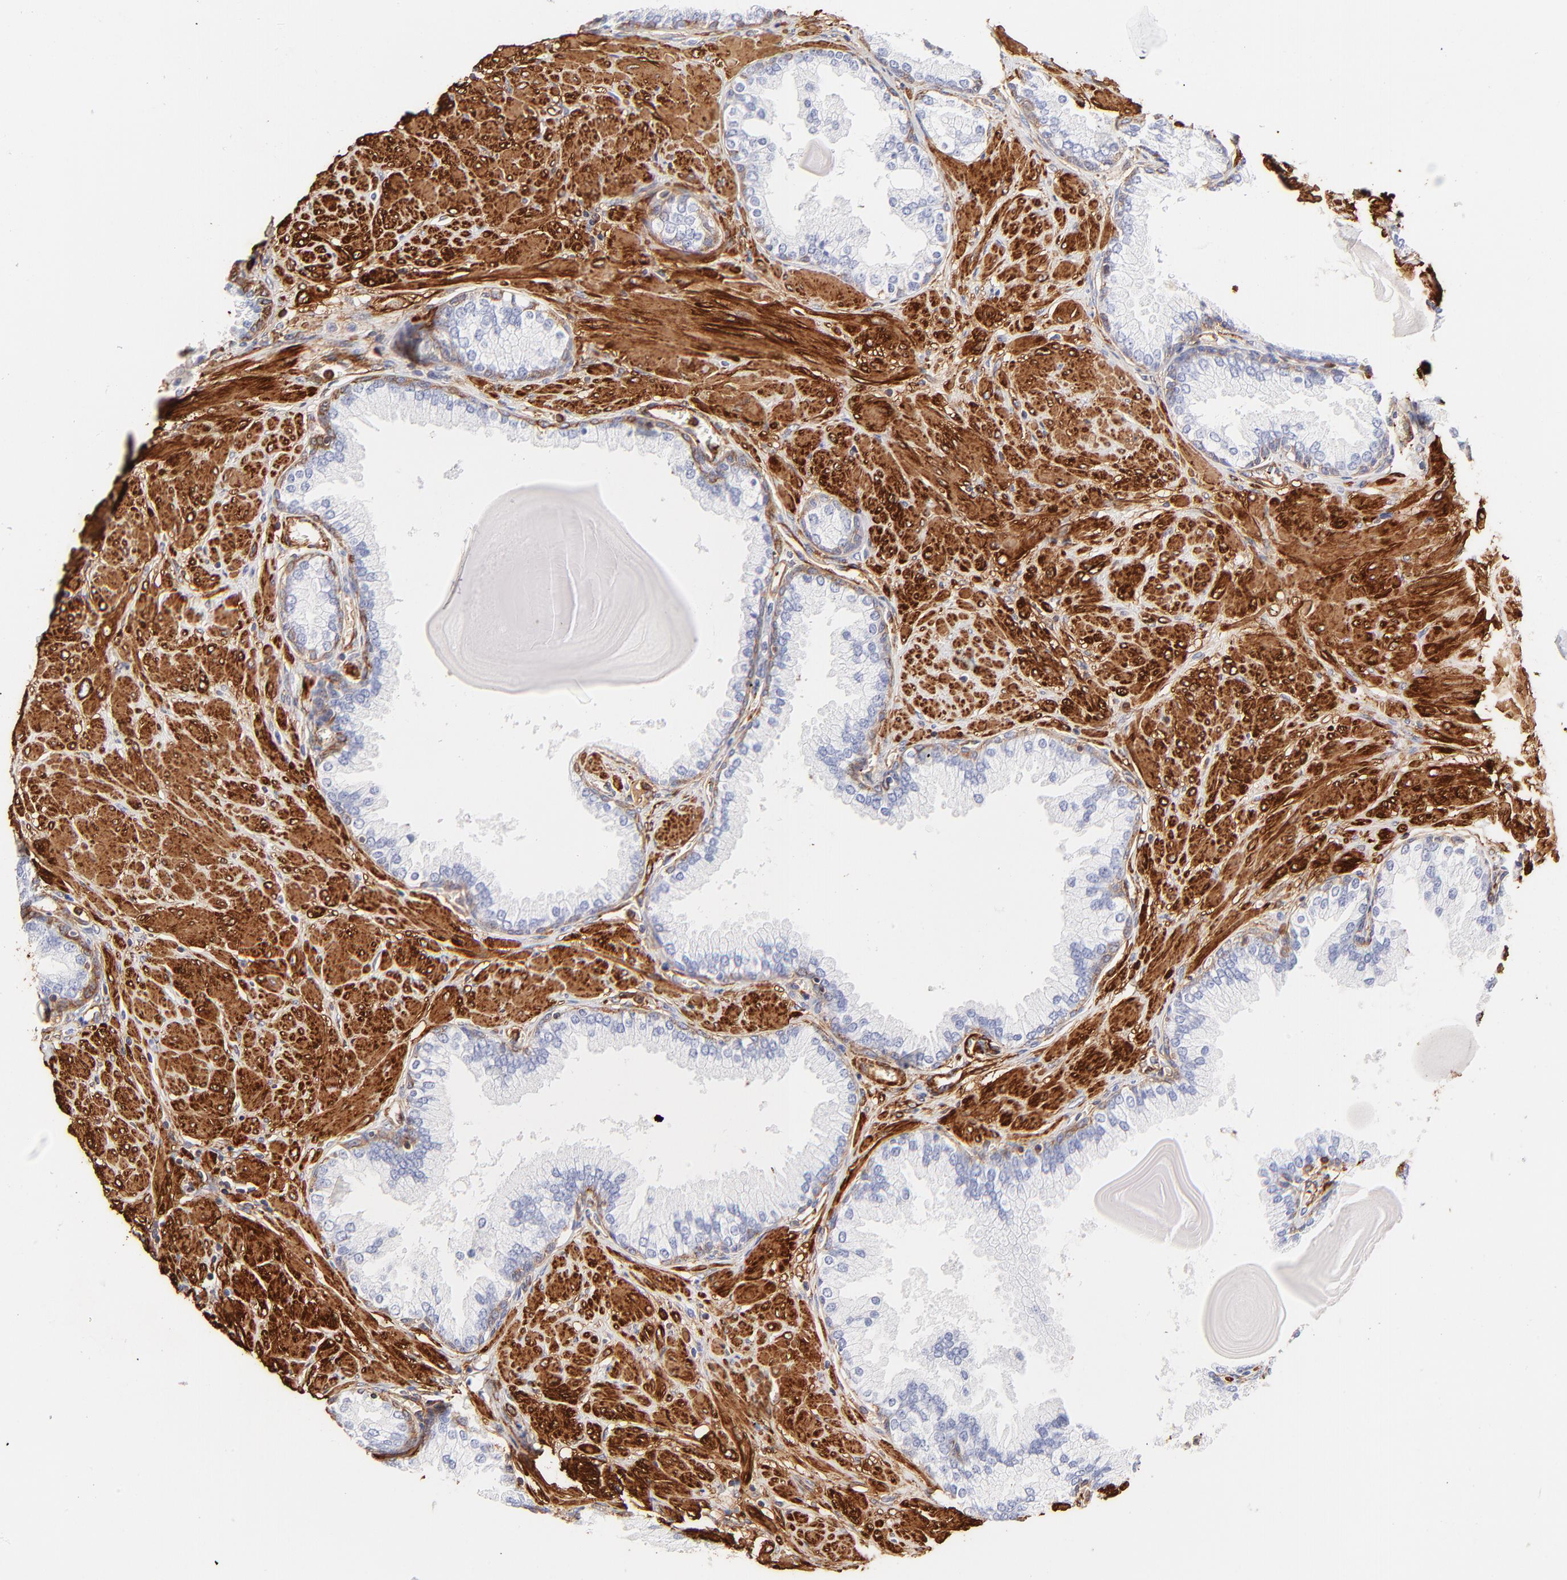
{"staining": {"intensity": "negative", "quantity": "none", "location": "none"}, "tissue": "prostate", "cell_type": "Glandular cells", "image_type": "normal", "snomed": [{"axis": "morphology", "description": "Normal tissue, NOS"}, {"axis": "topography", "description": "Prostate"}], "caption": "The micrograph shows no staining of glandular cells in unremarkable prostate.", "gene": "FLNA", "patient": {"sex": "male", "age": 51}}